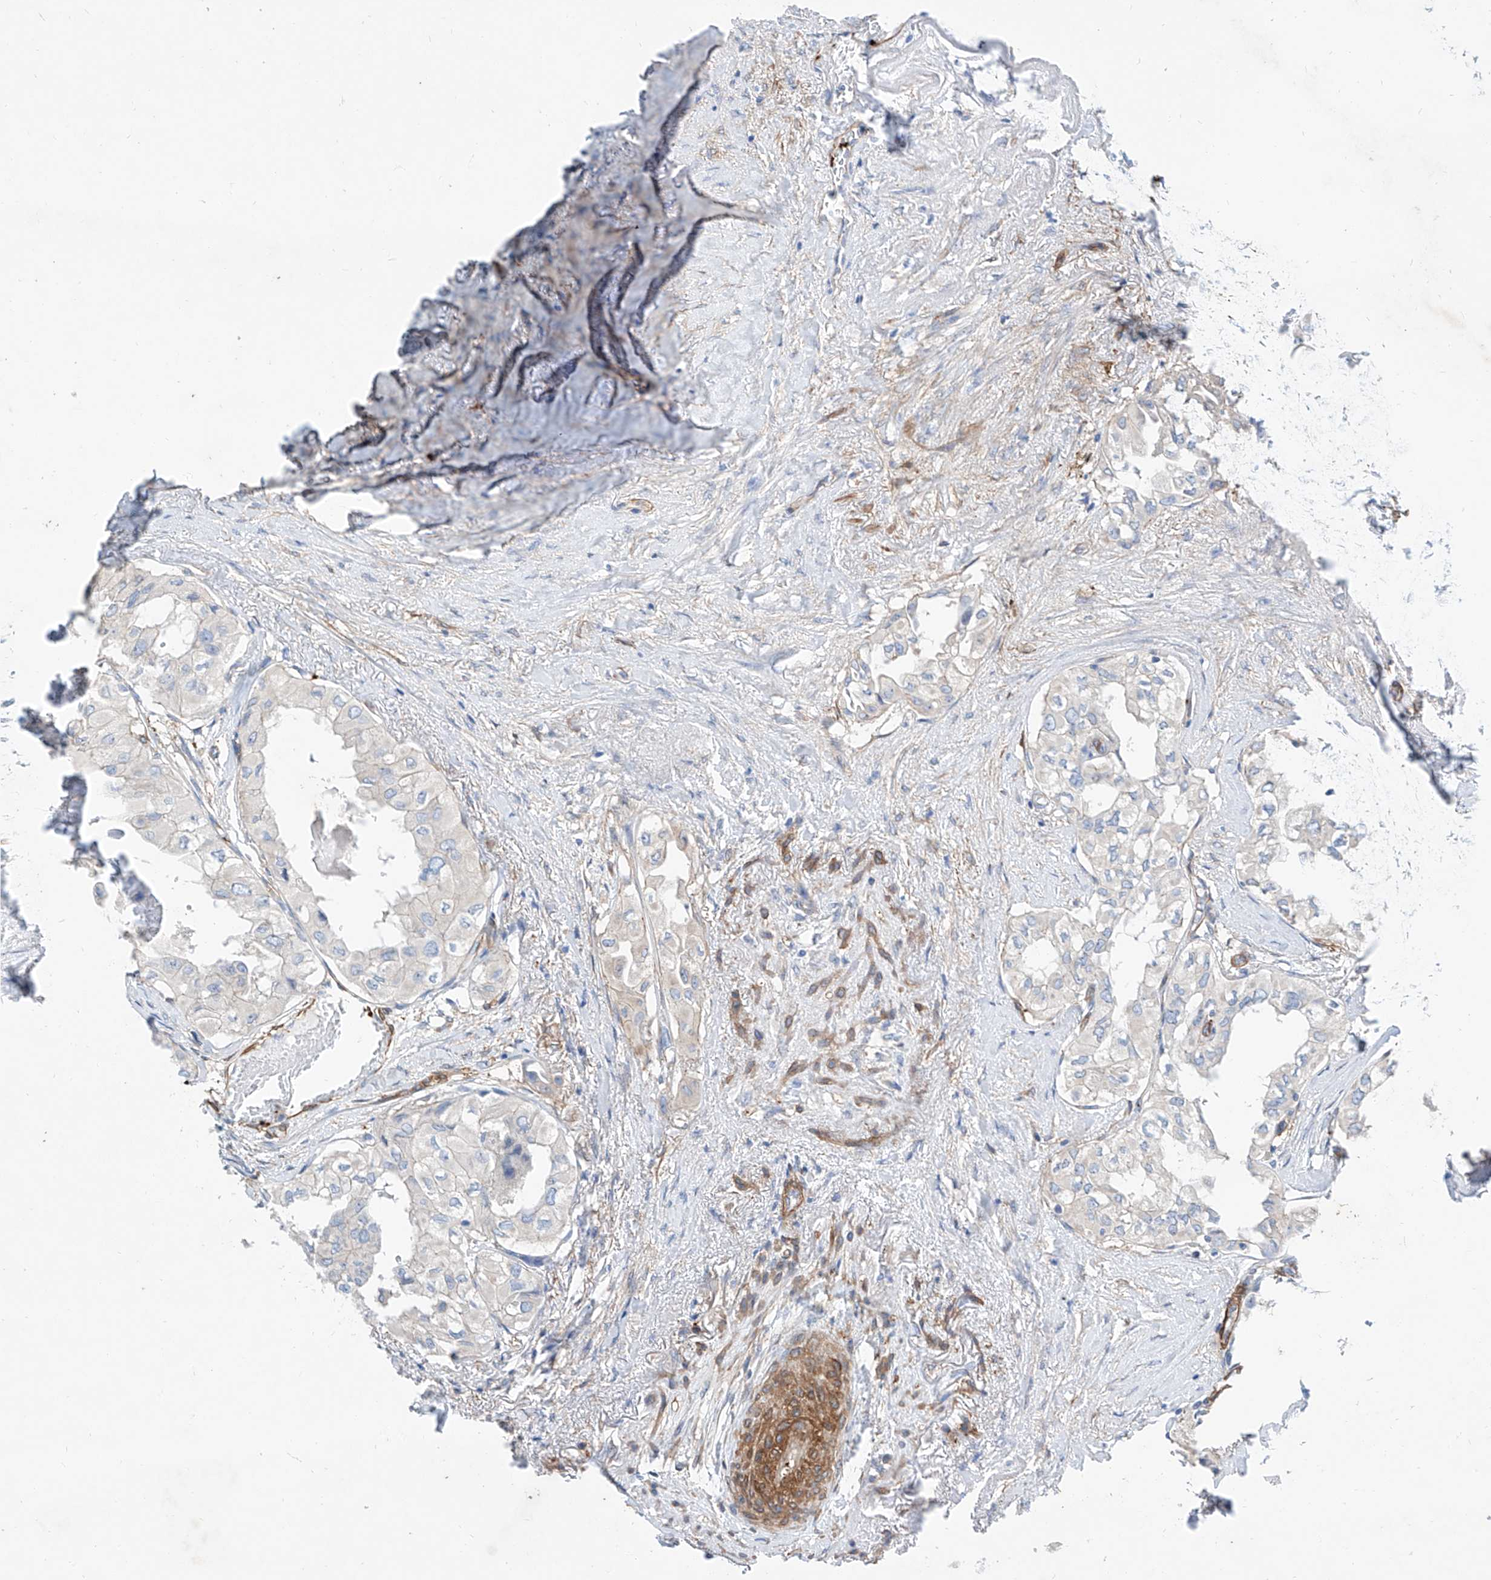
{"staining": {"intensity": "negative", "quantity": "none", "location": "none"}, "tissue": "thyroid cancer", "cell_type": "Tumor cells", "image_type": "cancer", "snomed": [{"axis": "morphology", "description": "Papillary adenocarcinoma, NOS"}, {"axis": "topography", "description": "Thyroid gland"}], "caption": "DAB (3,3'-diaminobenzidine) immunohistochemical staining of human papillary adenocarcinoma (thyroid) demonstrates no significant staining in tumor cells.", "gene": "TAS2R60", "patient": {"sex": "female", "age": 59}}